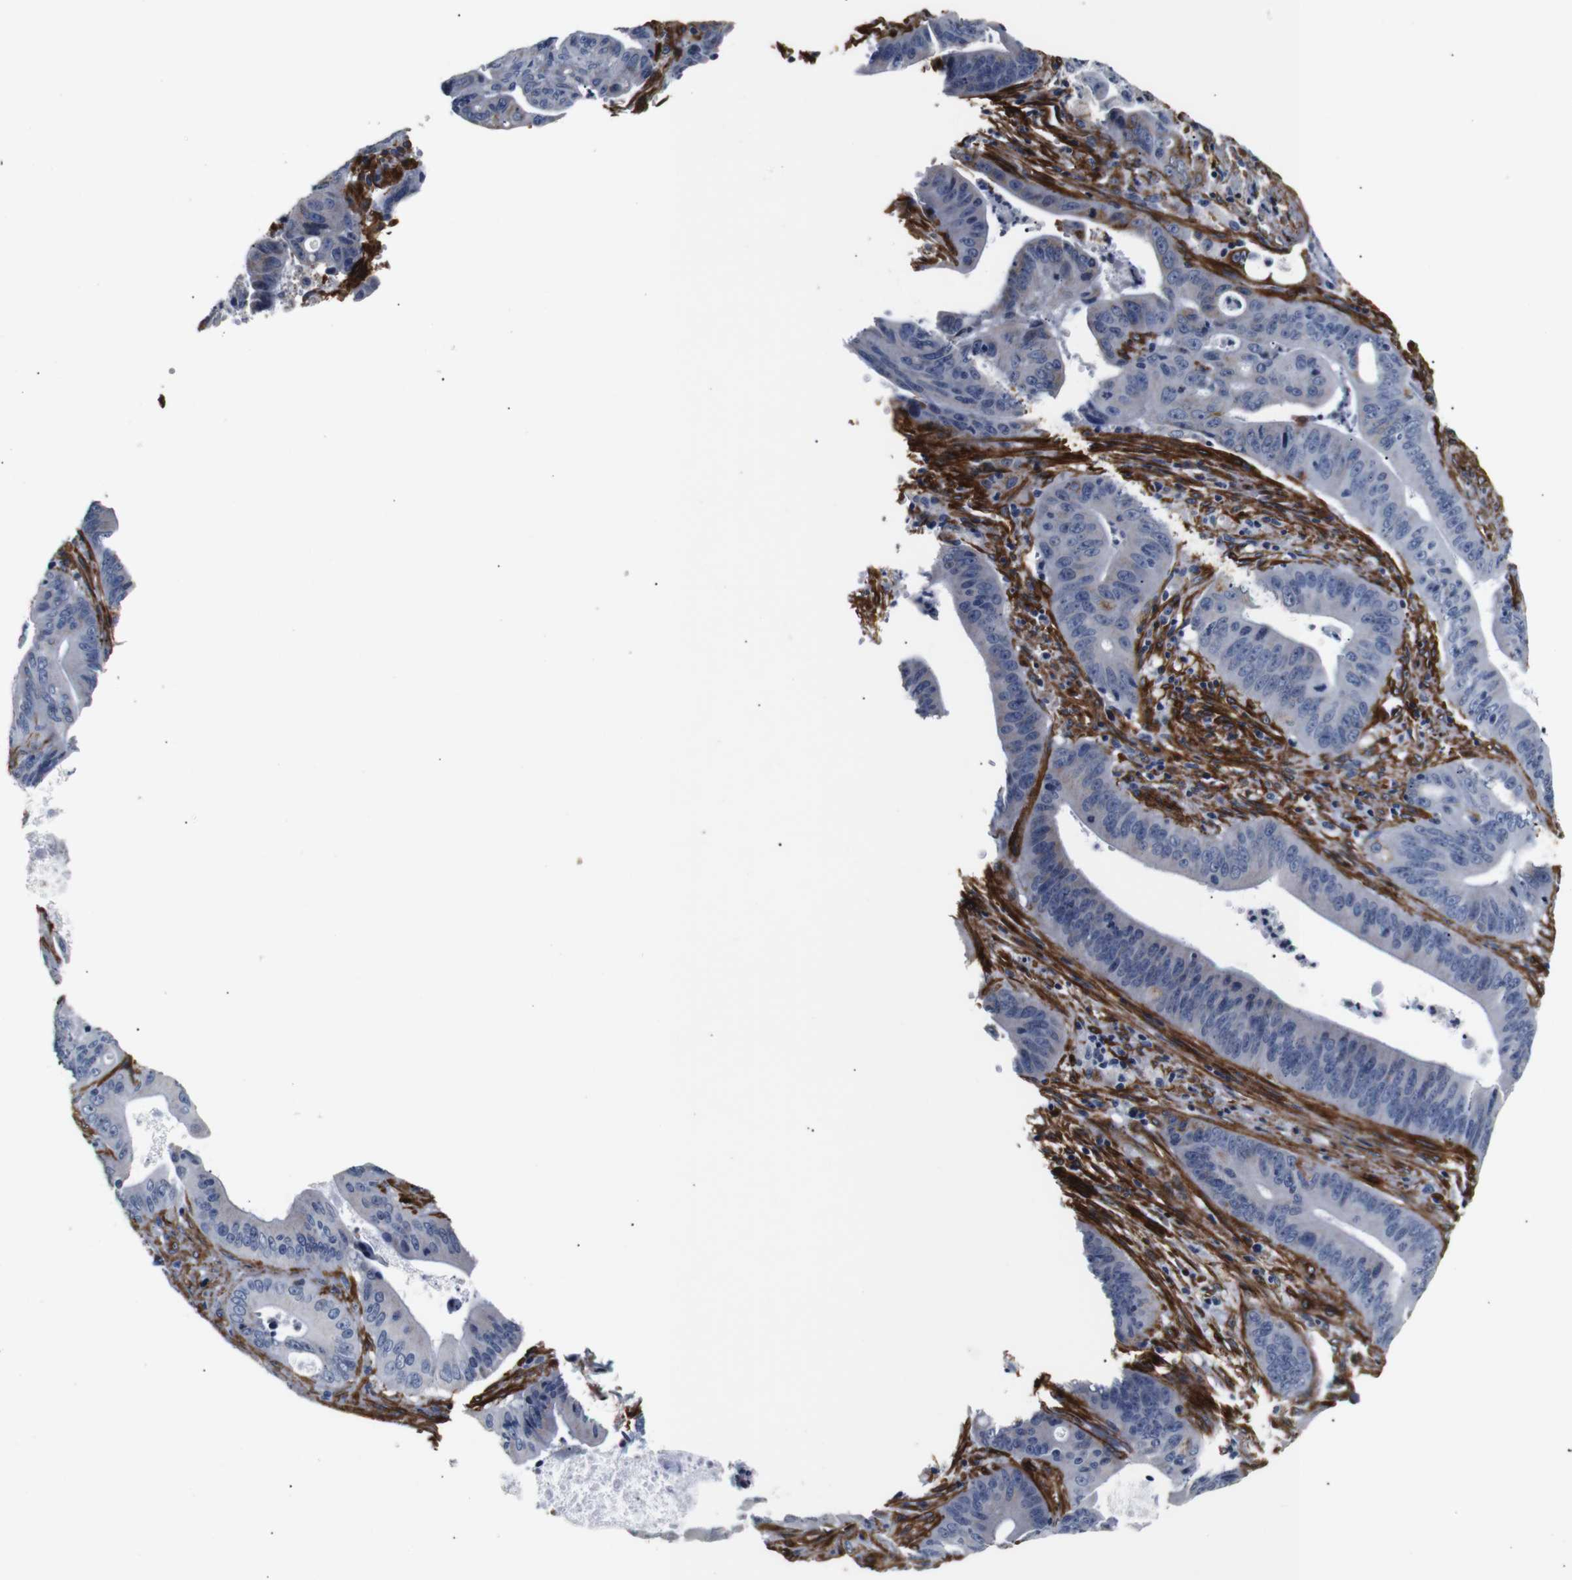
{"staining": {"intensity": "negative", "quantity": "none", "location": "none"}, "tissue": "pancreatic cancer", "cell_type": "Tumor cells", "image_type": "cancer", "snomed": [{"axis": "morphology", "description": "Normal tissue, NOS"}, {"axis": "topography", "description": "Lymph node"}], "caption": "Immunohistochemistry (IHC) of pancreatic cancer exhibits no positivity in tumor cells.", "gene": "CAV2", "patient": {"sex": "male", "age": 62}}